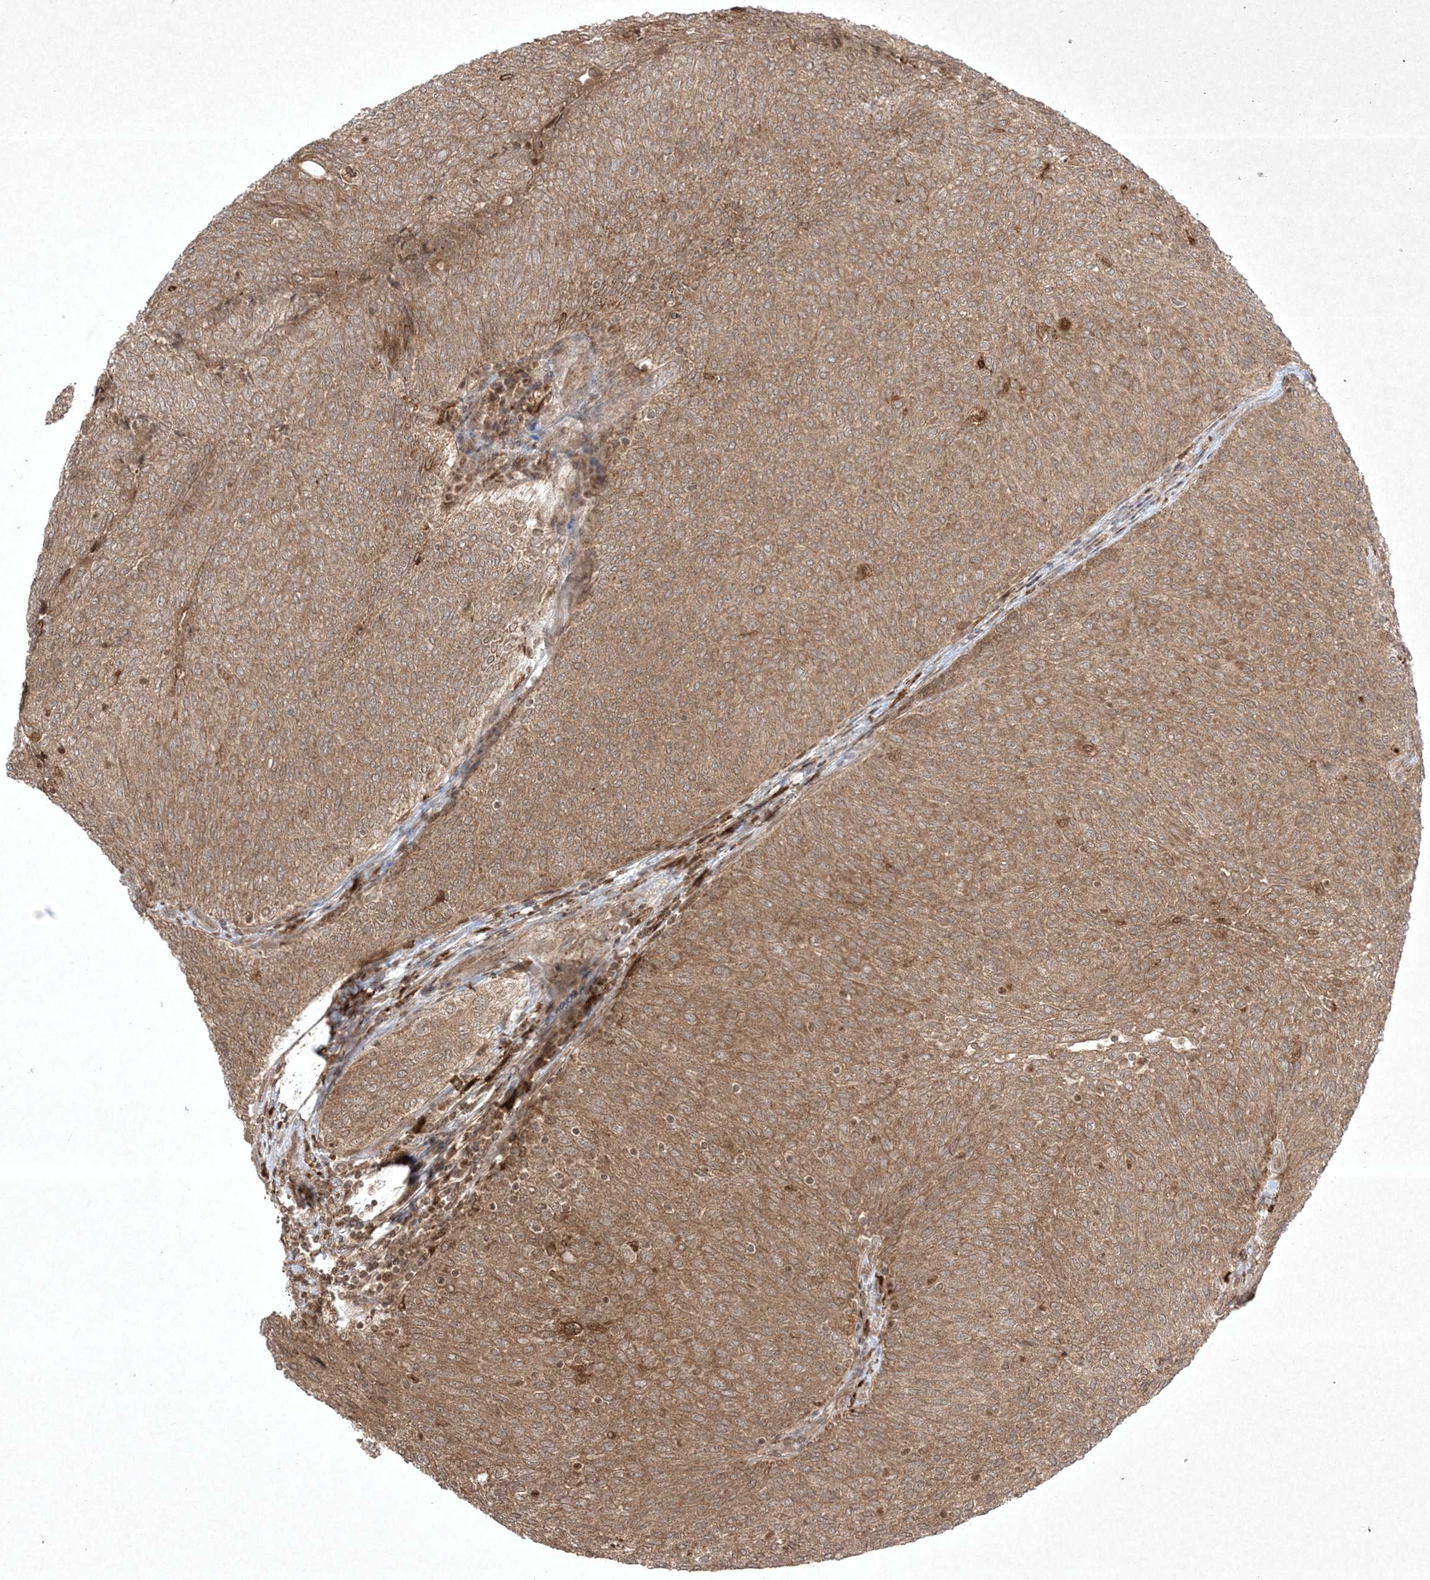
{"staining": {"intensity": "moderate", "quantity": ">75%", "location": "cytoplasmic/membranous"}, "tissue": "urothelial cancer", "cell_type": "Tumor cells", "image_type": "cancer", "snomed": [{"axis": "morphology", "description": "Urothelial carcinoma, Low grade"}, {"axis": "topography", "description": "Urinary bladder"}], "caption": "IHC histopathology image of urothelial cancer stained for a protein (brown), which exhibits medium levels of moderate cytoplasmic/membranous staining in about >75% of tumor cells.", "gene": "PTK6", "patient": {"sex": "female", "age": 79}}